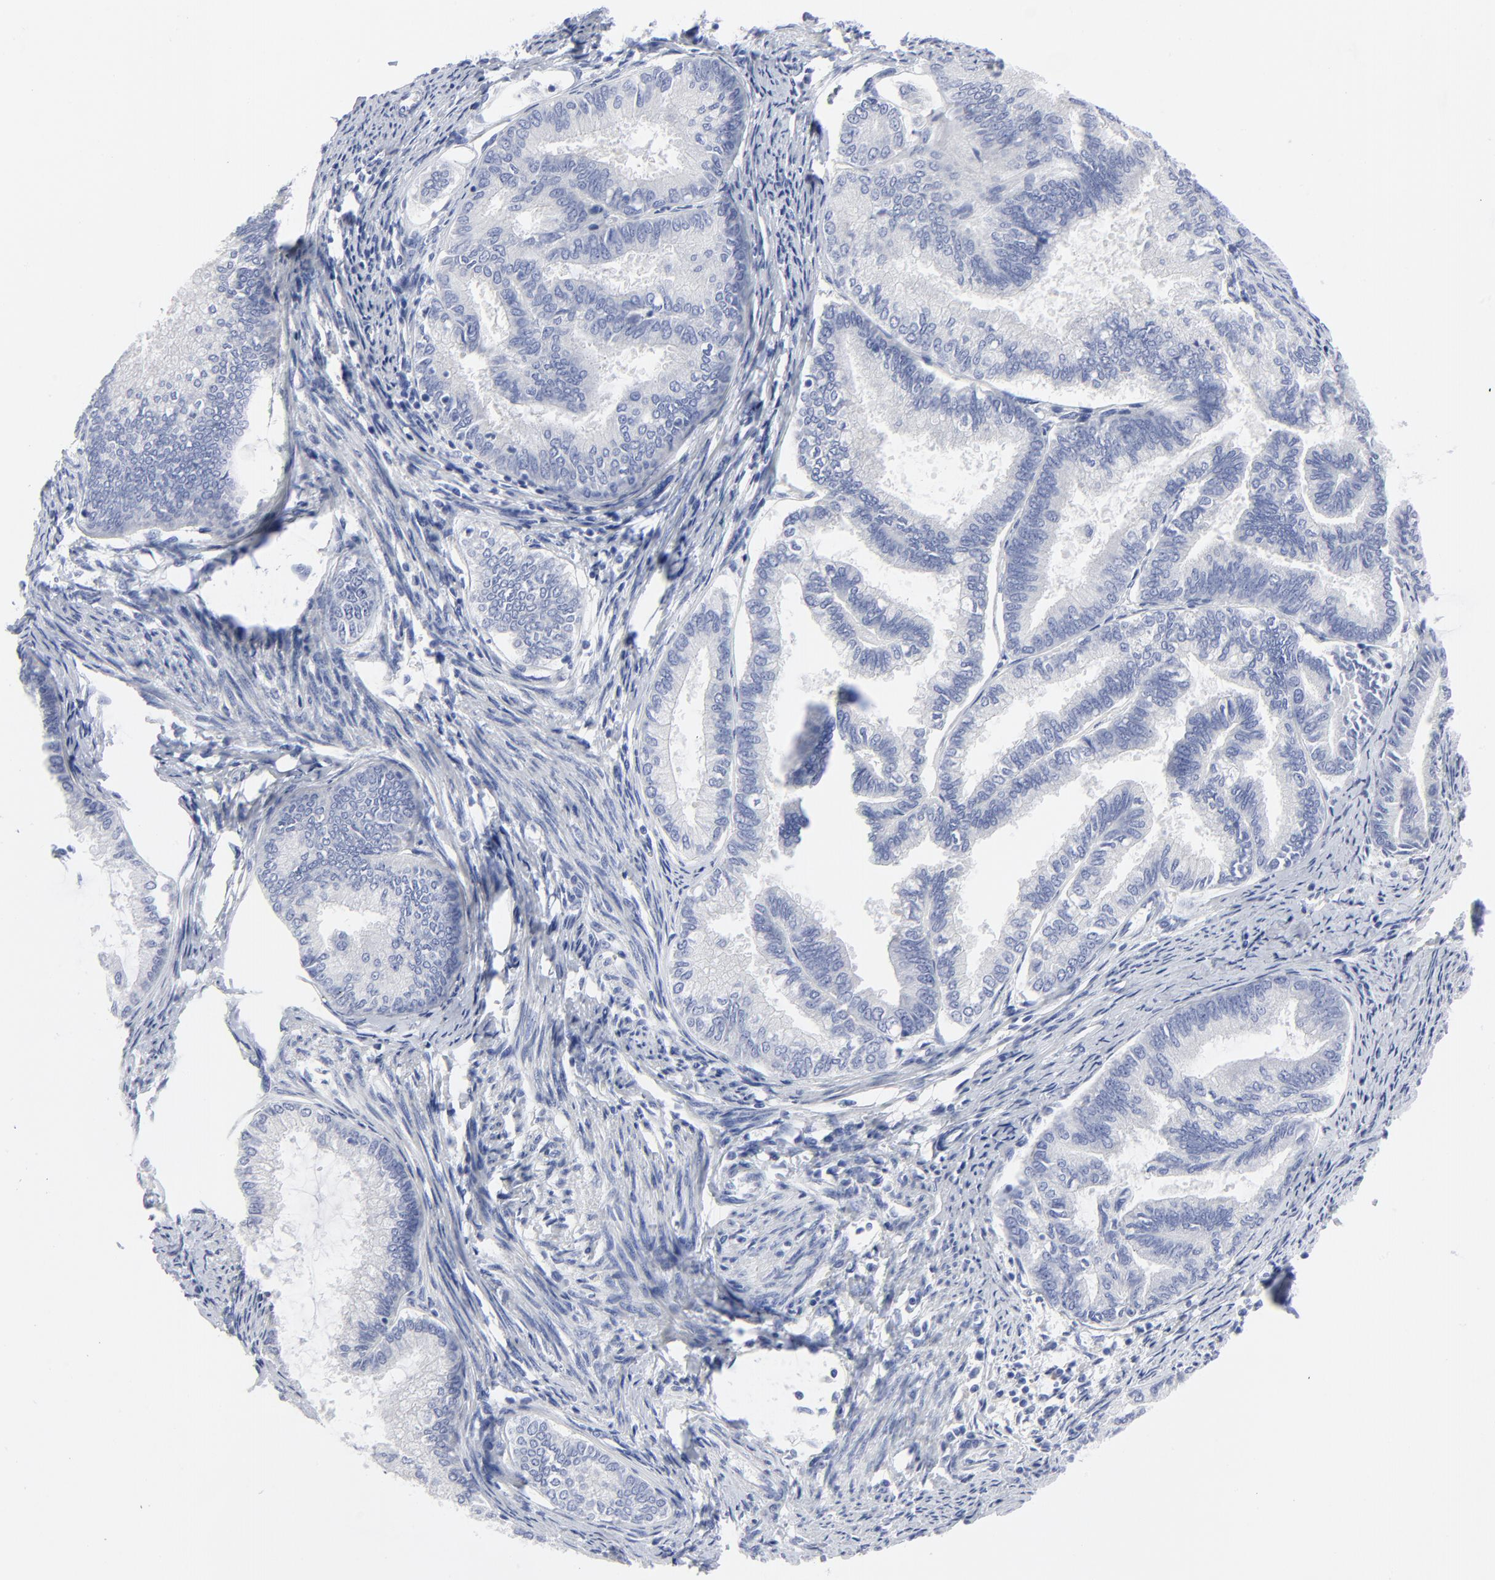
{"staining": {"intensity": "negative", "quantity": "none", "location": "none"}, "tissue": "endometrial cancer", "cell_type": "Tumor cells", "image_type": "cancer", "snomed": [{"axis": "morphology", "description": "Adenocarcinoma, NOS"}, {"axis": "topography", "description": "Endometrium"}], "caption": "High power microscopy photomicrograph of an immunohistochemistry micrograph of endometrial cancer, revealing no significant expression in tumor cells.", "gene": "STAT2", "patient": {"sex": "female", "age": 86}}